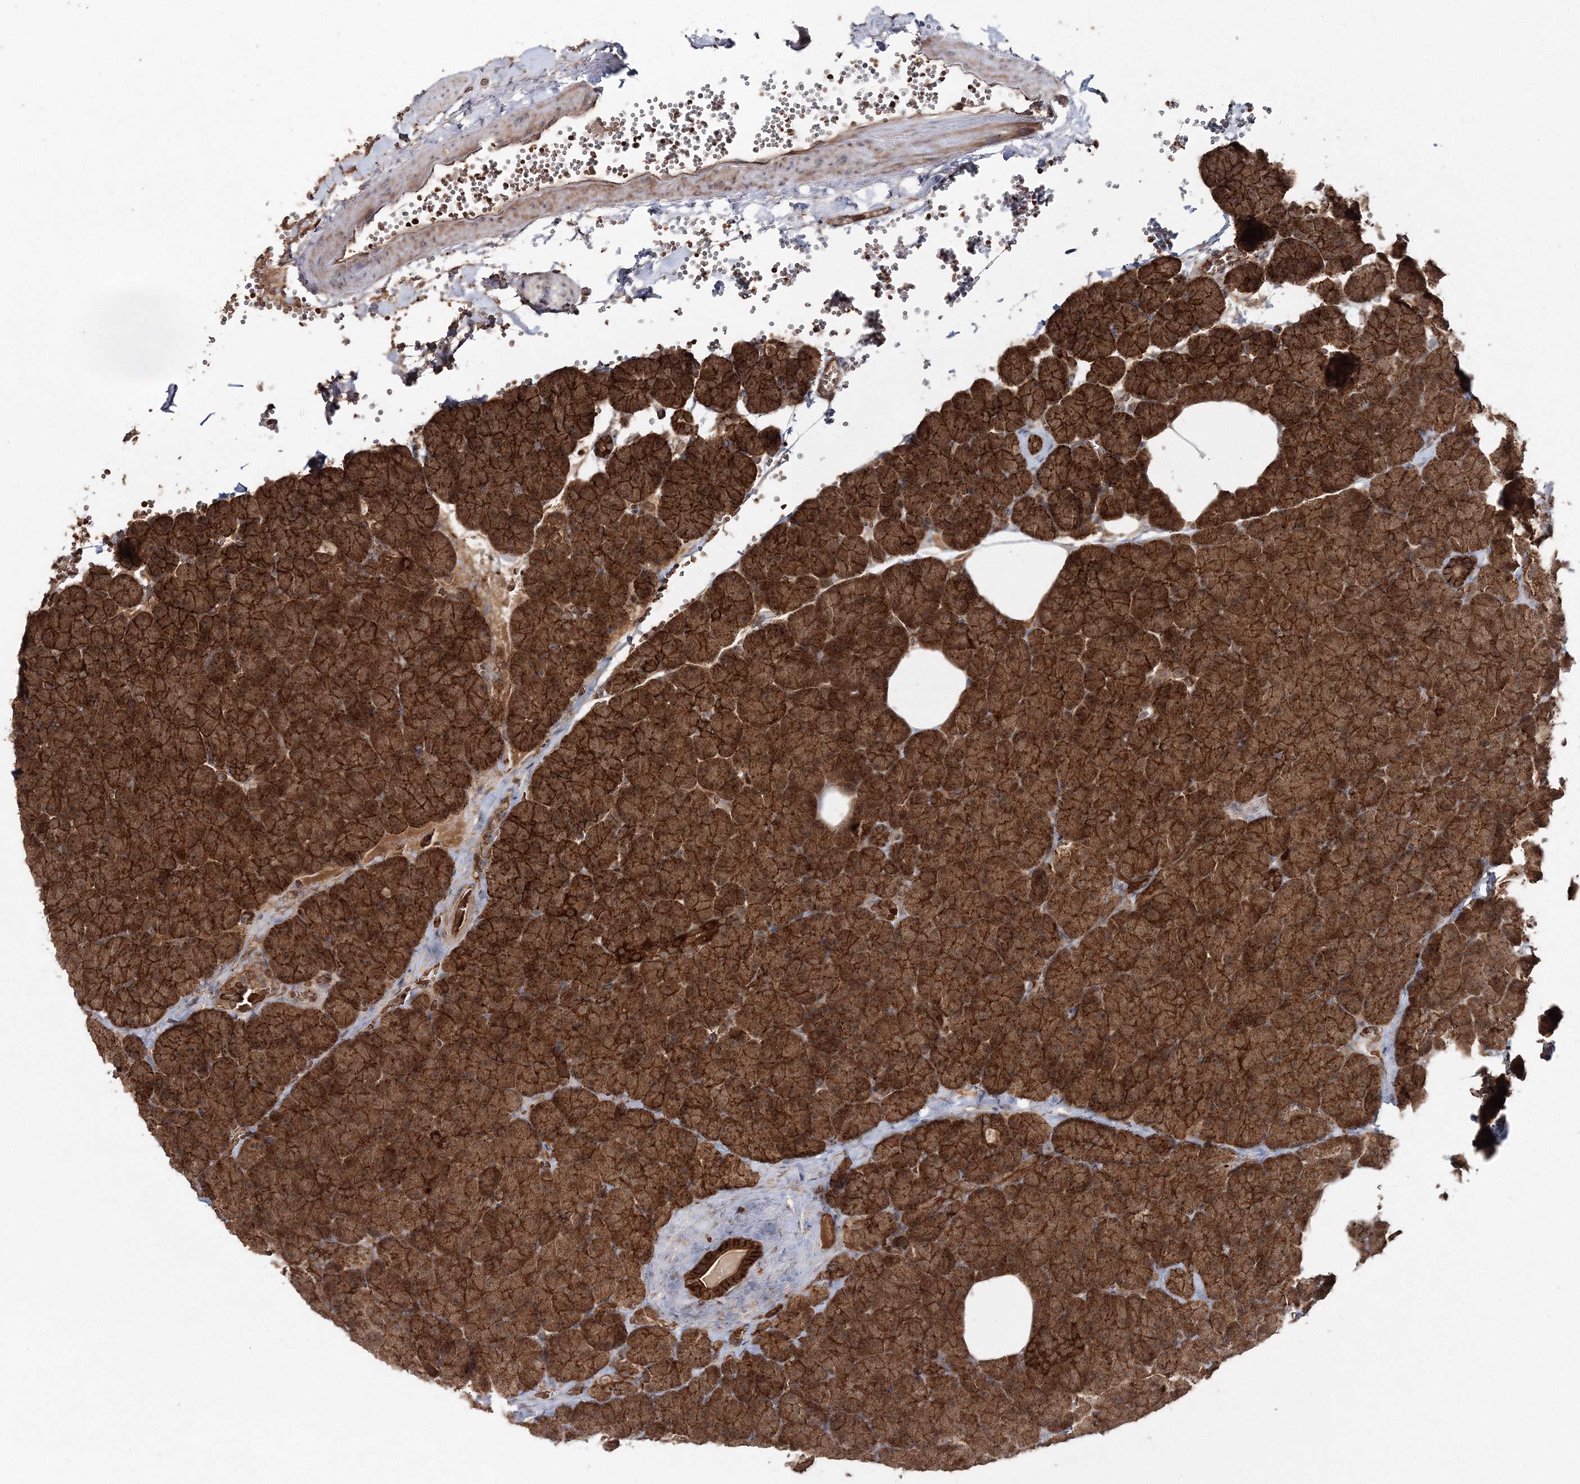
{"staining": {"intensity": "strong", "quantity": ">75%", "location": "cytoplasmic/membranous"}, "tissue": "pancreas", "cell_type": "Exocrine glandular cells", "image_type": "normal", "snomed": [{"axis": "morphology", "description": "Normal tissue, NOS"}, {"axis": "morphology", "description": "Carcinoid, malignant, NOS"}, {"axis": "topography", "description": "Pancreas"}], "caption": "Immunohistochemical staining of benign human pancreas displays strong cytoplasmic/membranous protein expression in approximately >75% of exocrine glandular cells. The protein of interest is shown in brown color, while the nuclei are stained blue.", "gene": "PCBD2", "patient": {"sex": "female", "age": 35}}